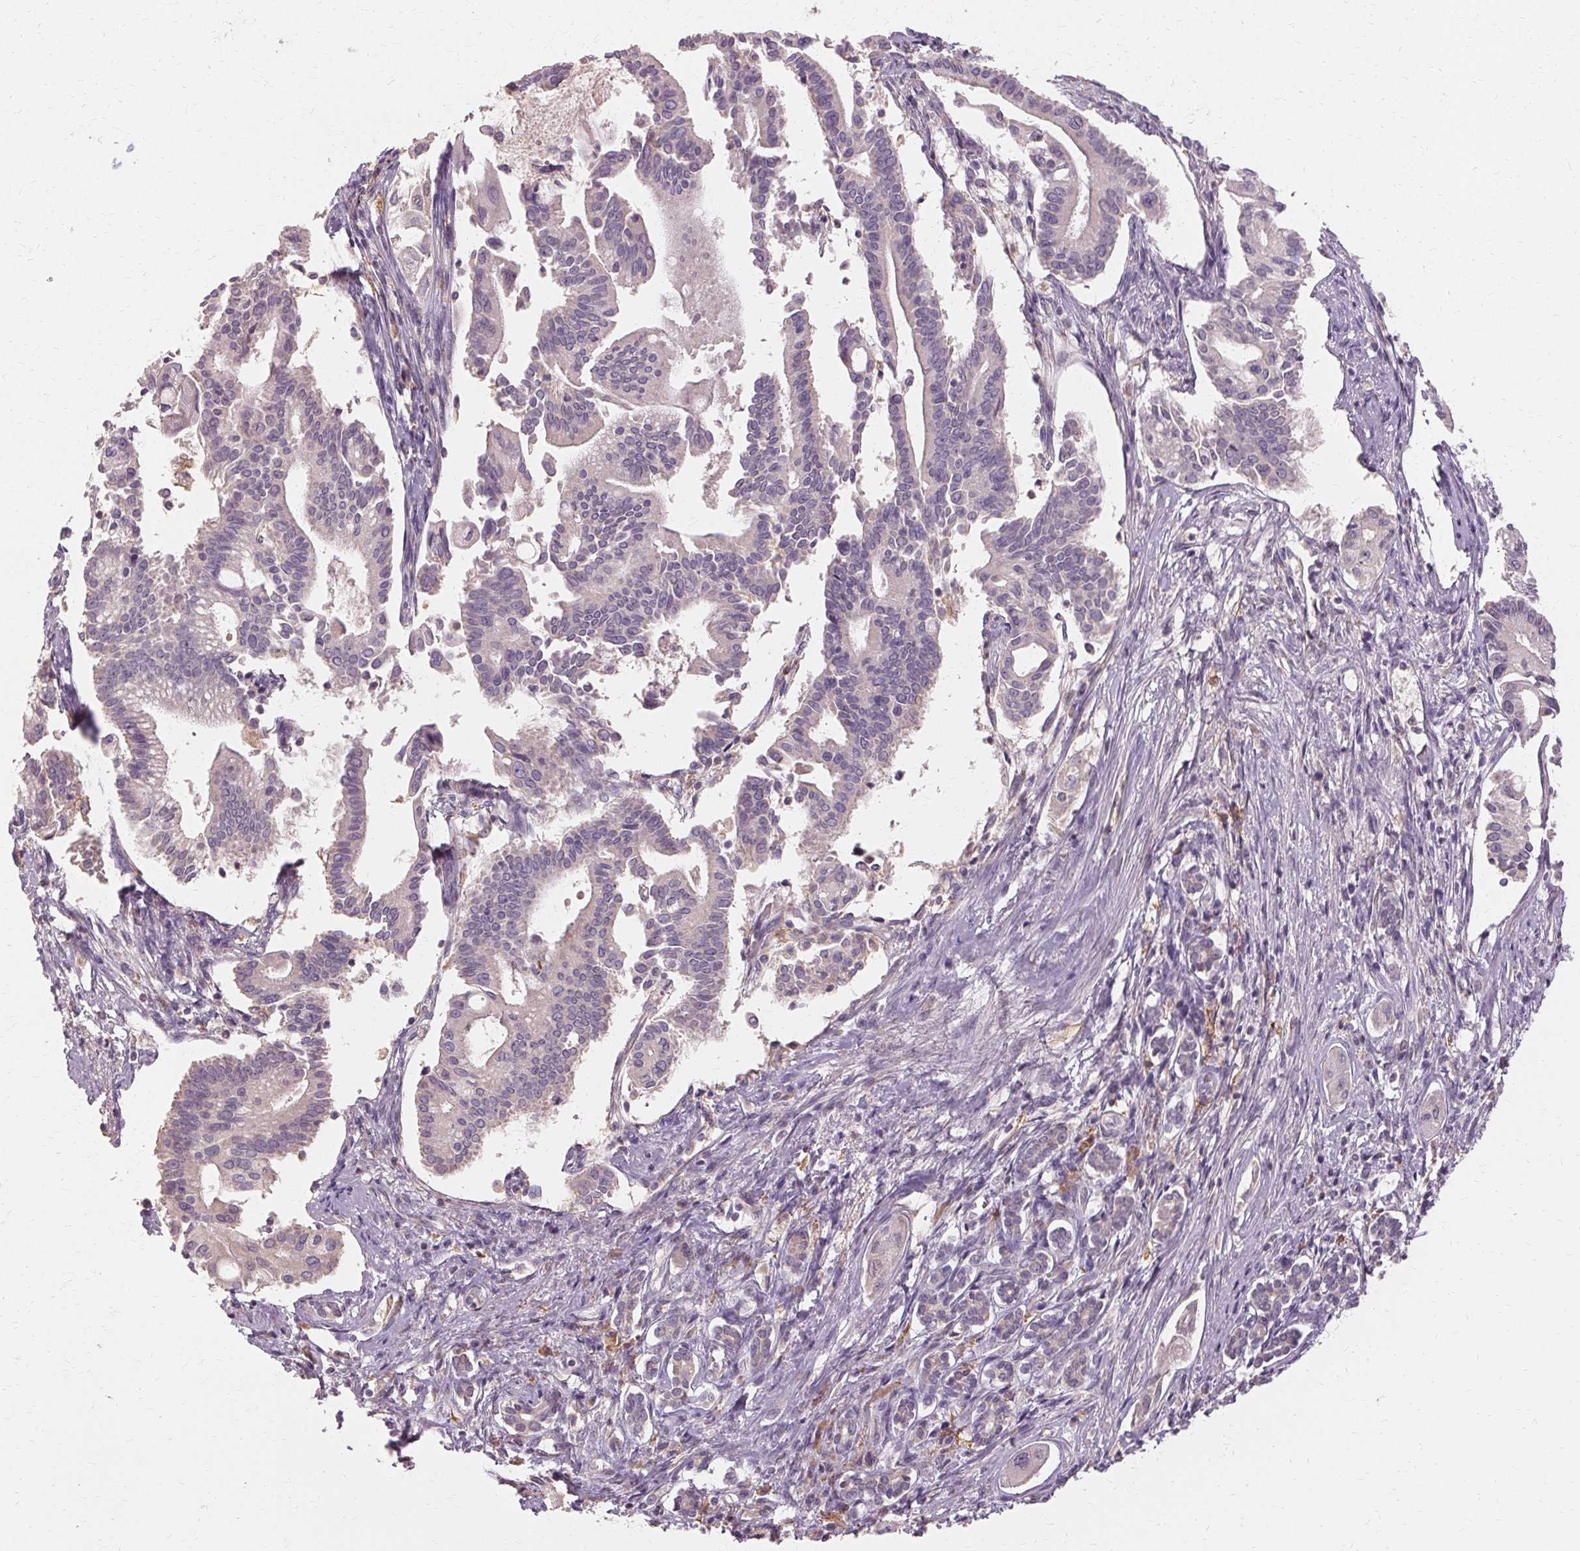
{"staining": {"intensity": "negative", "quantity": "none", "location": "none"}, "tissue": "pancreatic cancer", "cell_type": "Tumor cells", "image_type": "cancer", "snomed": [{"axis": "morphology", "description": "Adenocarcinoma, NOS"}, {"axis": "topography", "description": "Pancreas"}], "caption": "The micrograph exhibits no significant expression in tumor cells of pancreatic cancer (adenocarcinoma).", "gene": "IFNGR1", "patient": {"sex": "female", "age": 68}}